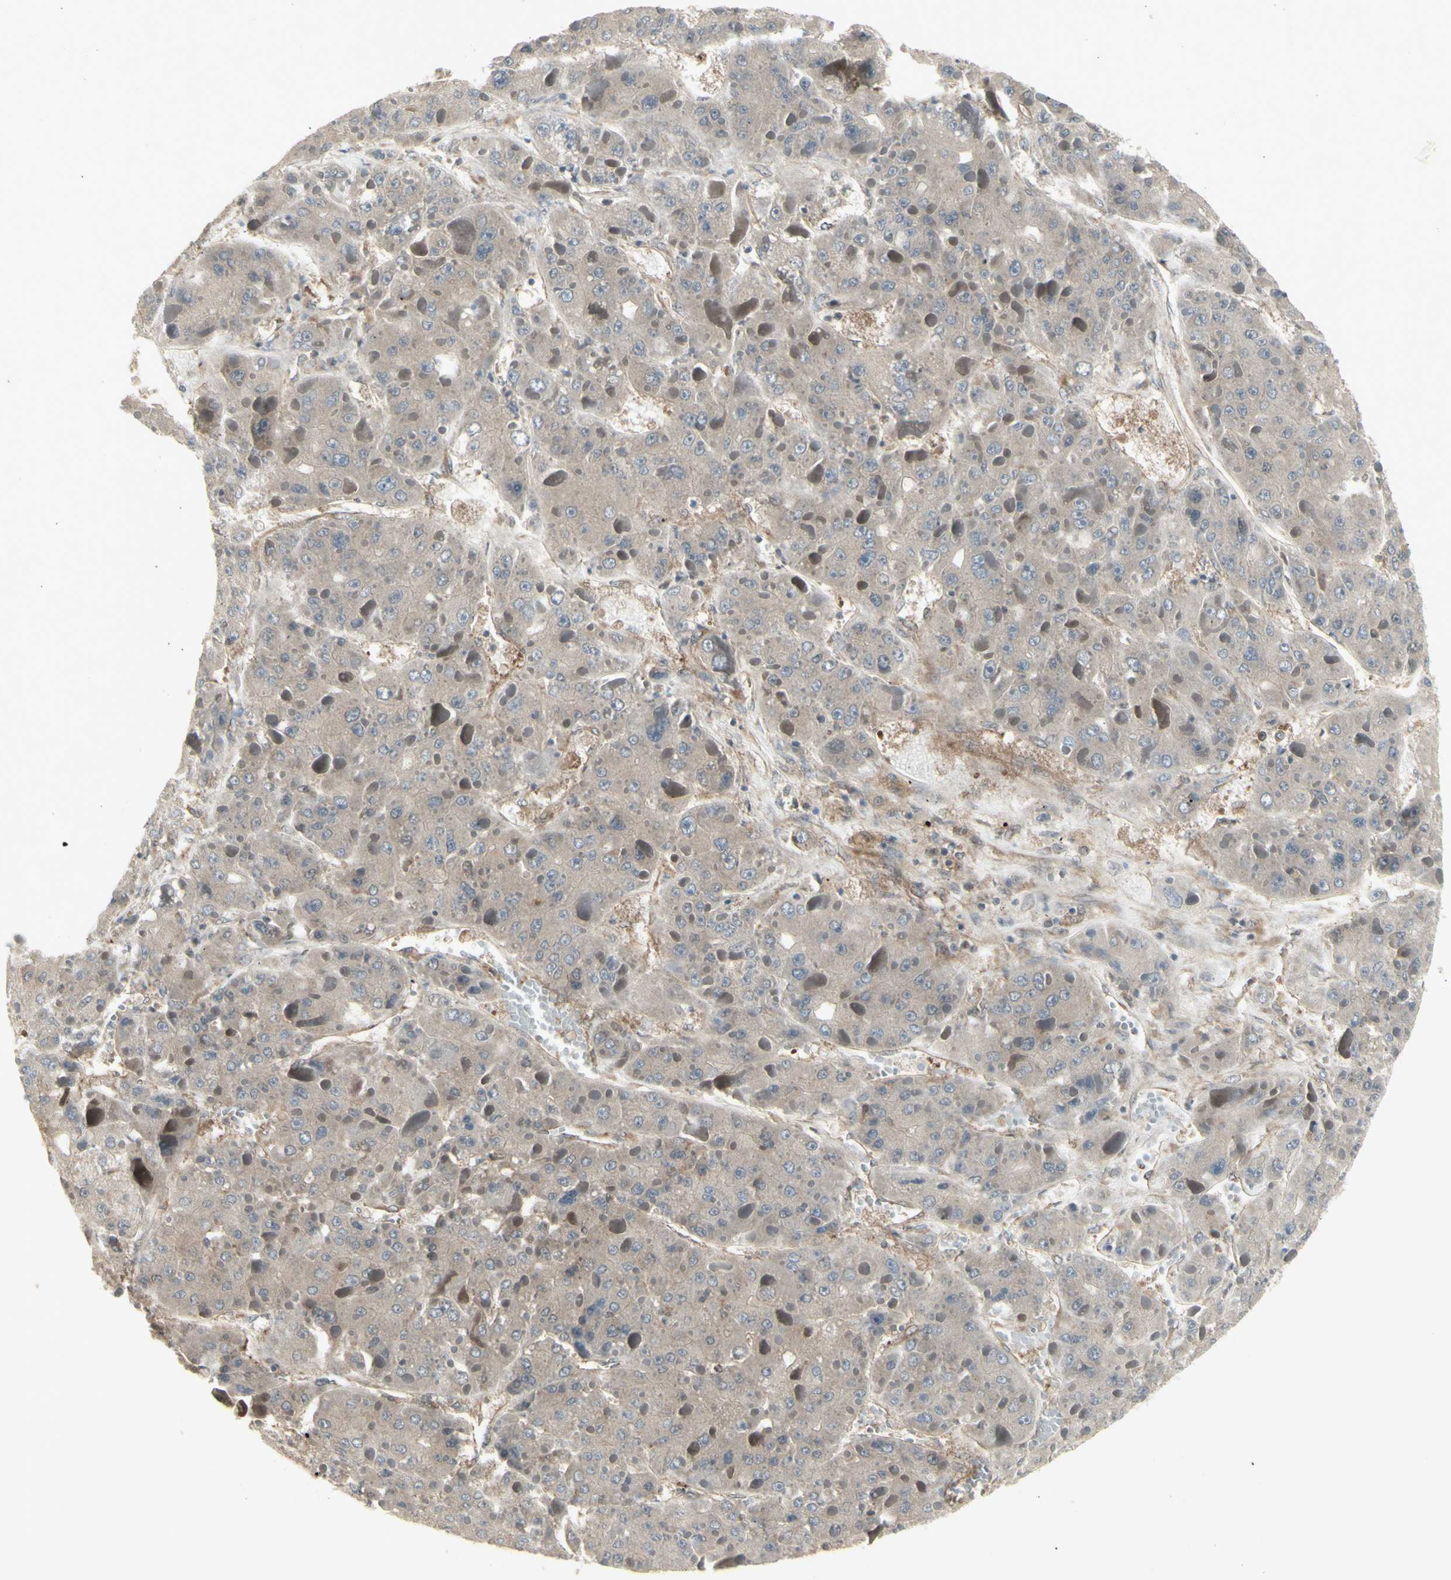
{"staining": {"intensity": "moderate", "quantity": ">75%", "location": "cytoplasmic/membranous"}, "tissue": "liver cancer", "cell_type": "Tumor cells", "image_type": "cancer", "snomed": [{"axis": "morphology", "description": "Carcinoma, Hepatocellular, NOS"}, {"axis": "topography", "description": "Liver"}], "caption": "Liver cancer (hepatocellular carcinoma) stained with DAB (3,3'-diaminobenzidine) IHC shows medium levels of moderate cytoplasmic/membranous expression in approximately >75% of tumor cells. Nuclei are stained in blue.", "gene": "CHURC1-FNTB", "patient": {"sex": "female", "age": 73}}